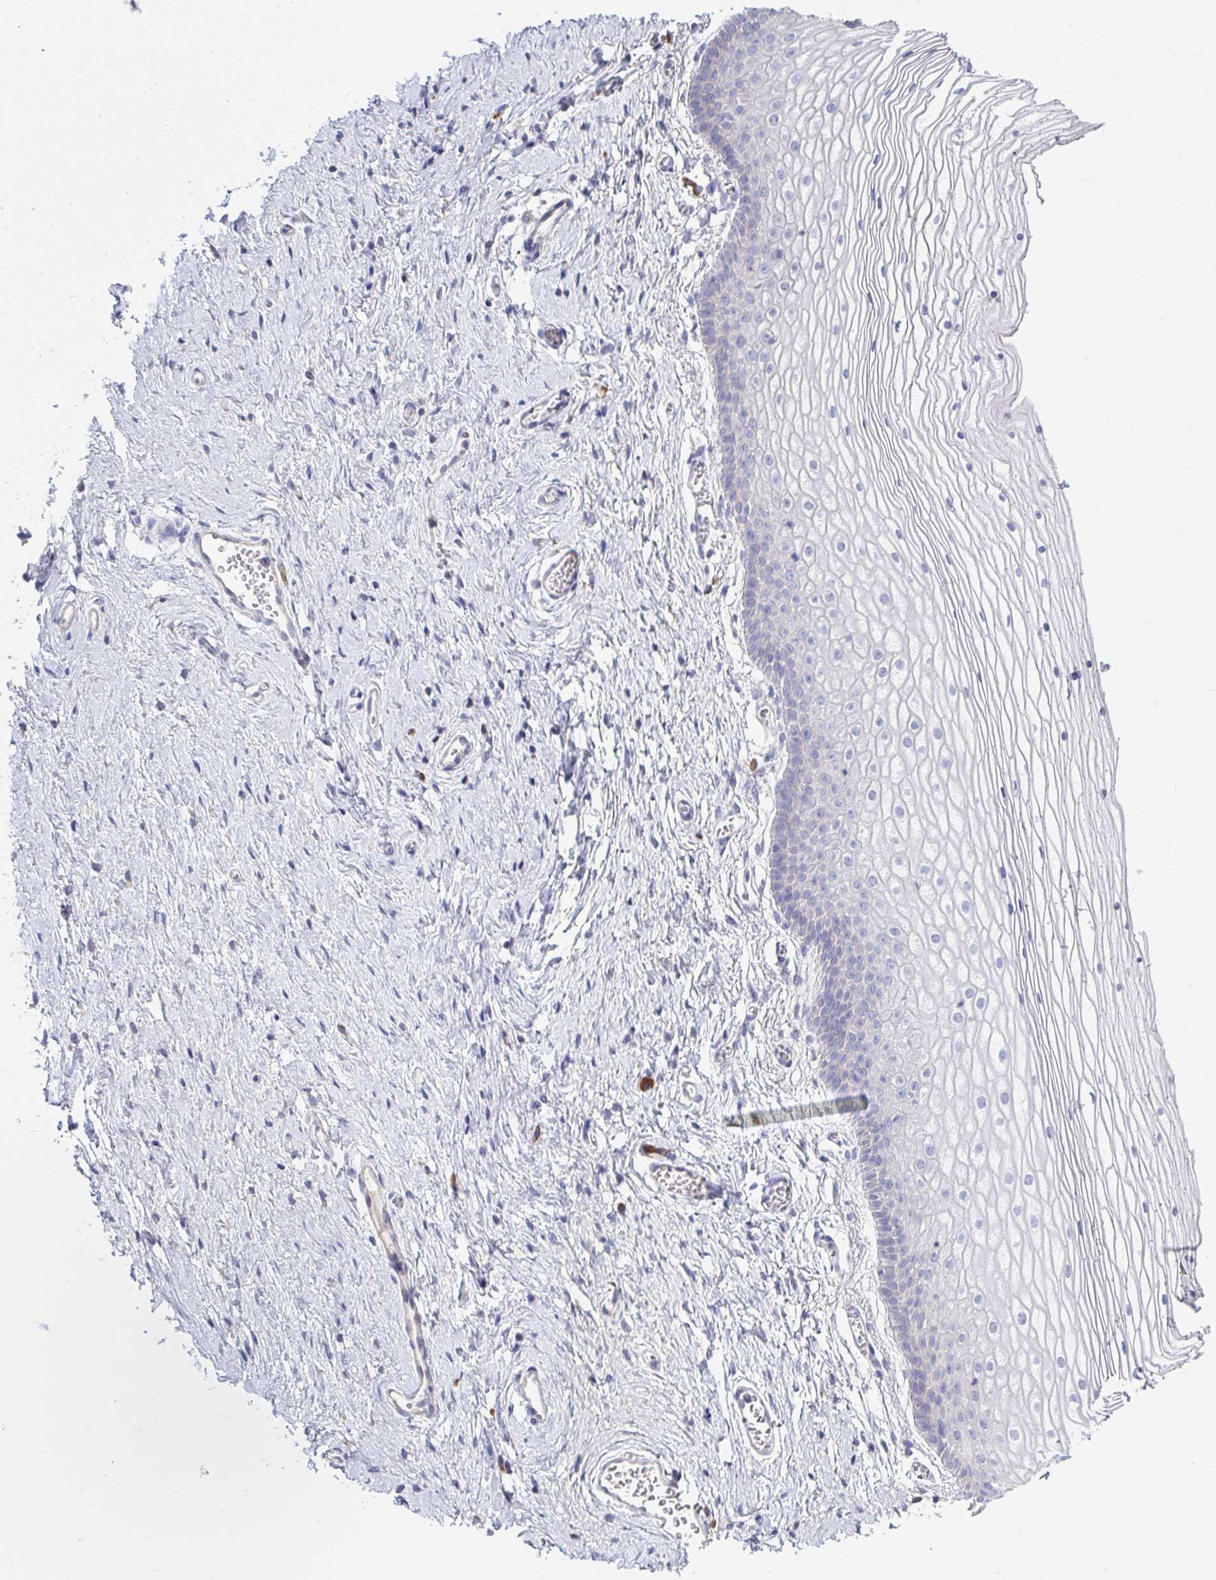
{"staining": {"intensity": "negative", "quantity": "none", "location": "none"}, "tissue": "vagina", "cell_type": "Squamous epithelial cells", "image_type": "normal", "snomed": [{"axis": "morphology", "description": "Normal tissue, NOS"}, {"axis": "topography", "description": "Vagina"}], "caption": "High magnification brightfield microscopy of benign vagina stained with DAB (3,3'-diaminobenzidine) (brown) and counterstained with hematoxylin (blue): squamous epithelial cells show no significant staining. (Stains: DAB immunohistochemistry with hematoxylin counter stain, Microscopy: brightfield microscopy at high magnification).", "gene": "LRRC58", "patient": {"sex": "female", "age": 56}}